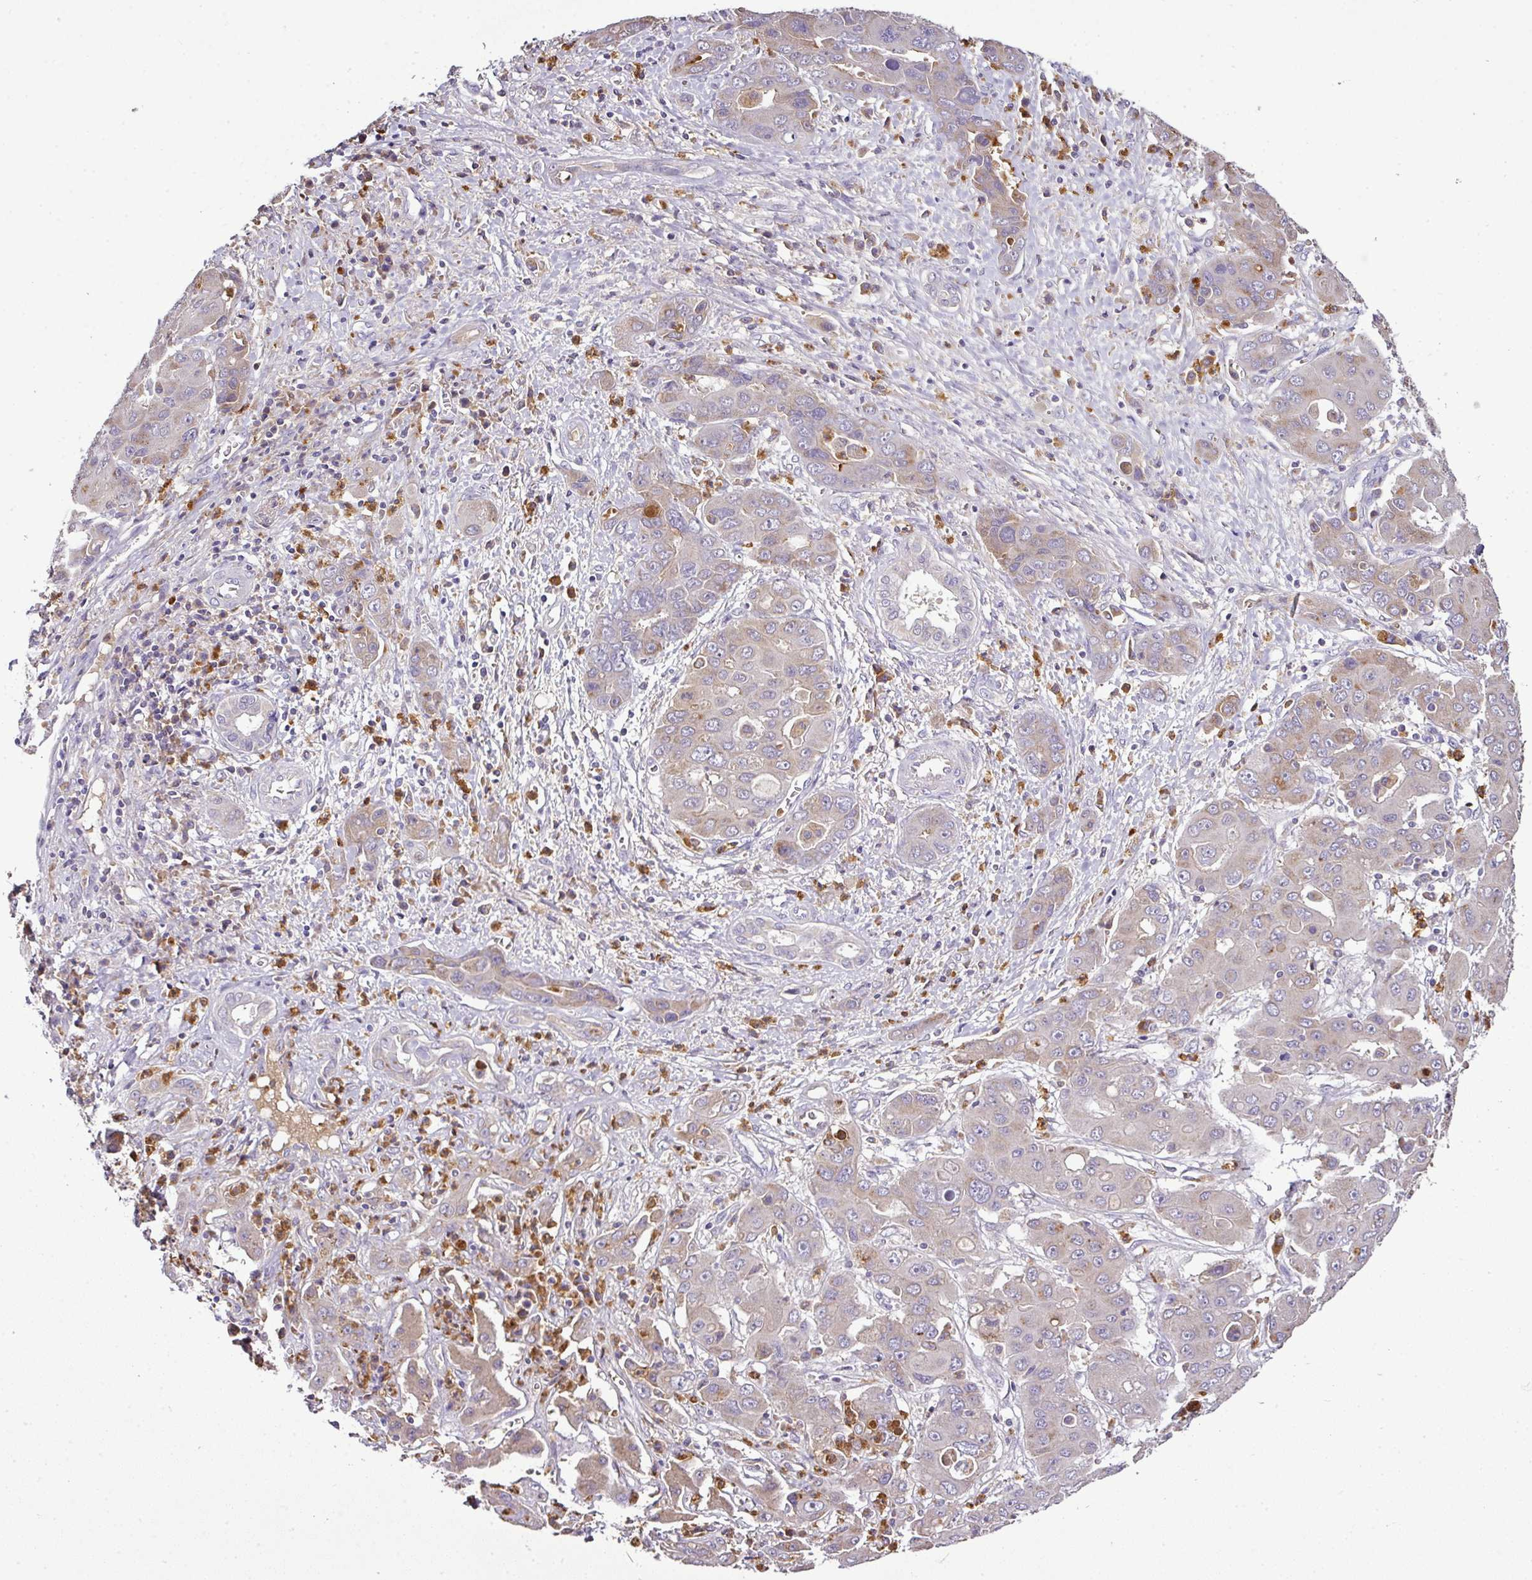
{"staining": {"intensity": "moderate", "quantity": "25%-75%", "location": "cytoplasmic/membranous"}, "tissue": "liver cancer", "cell_type": "Tumor cells", "image_type": "cancer", "snomed": [{"axis": "morphology", "description": "Cholangiocarcinoma"}, {"axis": "topography", "description": "Liver"}], "caption": "Protein analysis of liver cancer (cholangiocarcinoma) tissue shows moderate cytoplasmic/membranous positivity in approximately 25%-75% of tumor cells.", "gene": "CAB39L", "patient": {"sex": "male", "age": 67}}